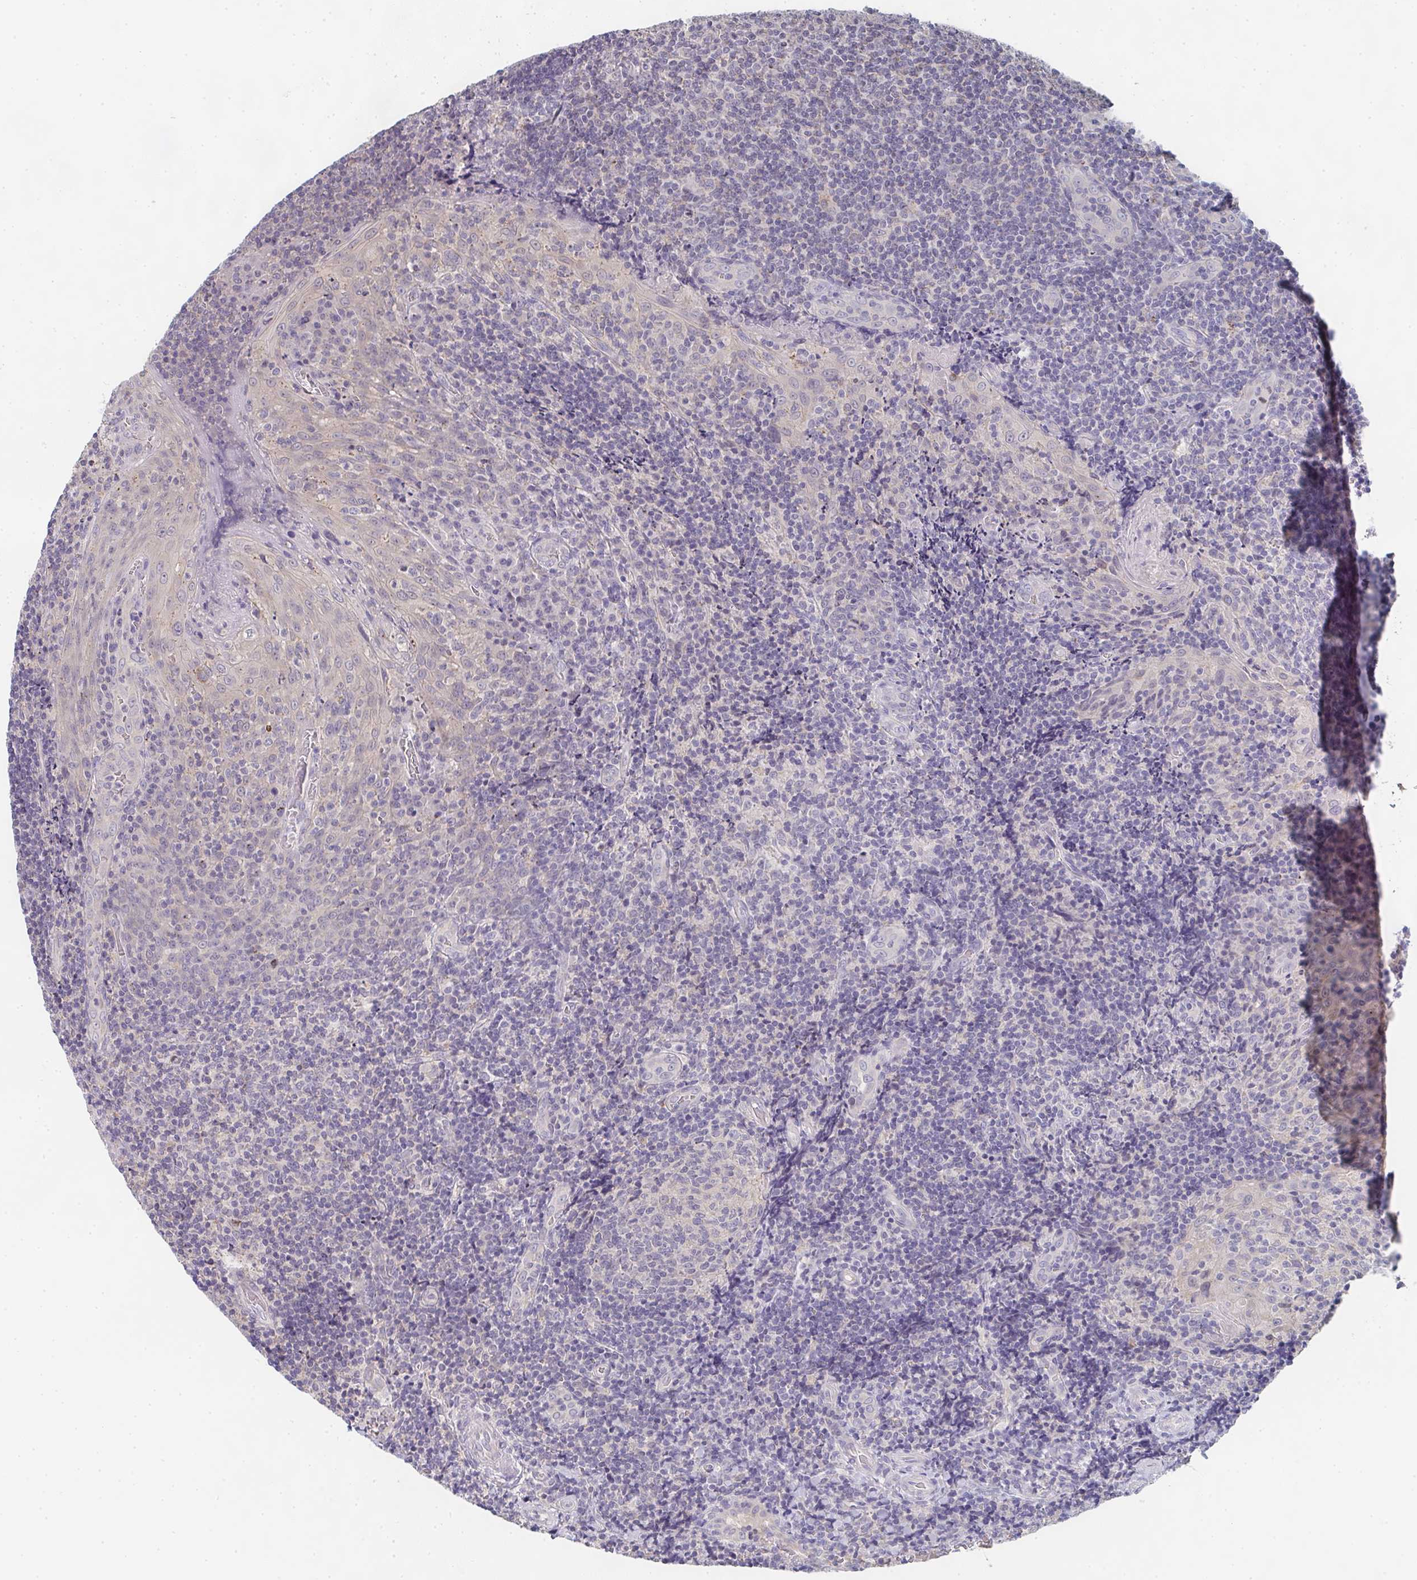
{"staining": {"intensity": "negative", "quantity": "none", "location": "none"}, "tissue": "tonsil", "cell_type": "Germinal center cells", "image_type": "normal", "snomed": [{"axis": "morphology", "description": "Normal tissue, NOS"}, {"axis": "topography", "description": "Tonsil"}], "caption": "This is an immunohistochemistry image of unremarkable human tonsil. There is no expression in germinal center cells.", "gene": "CHMP5", "patient": {"sex": "male", "age": 17}}